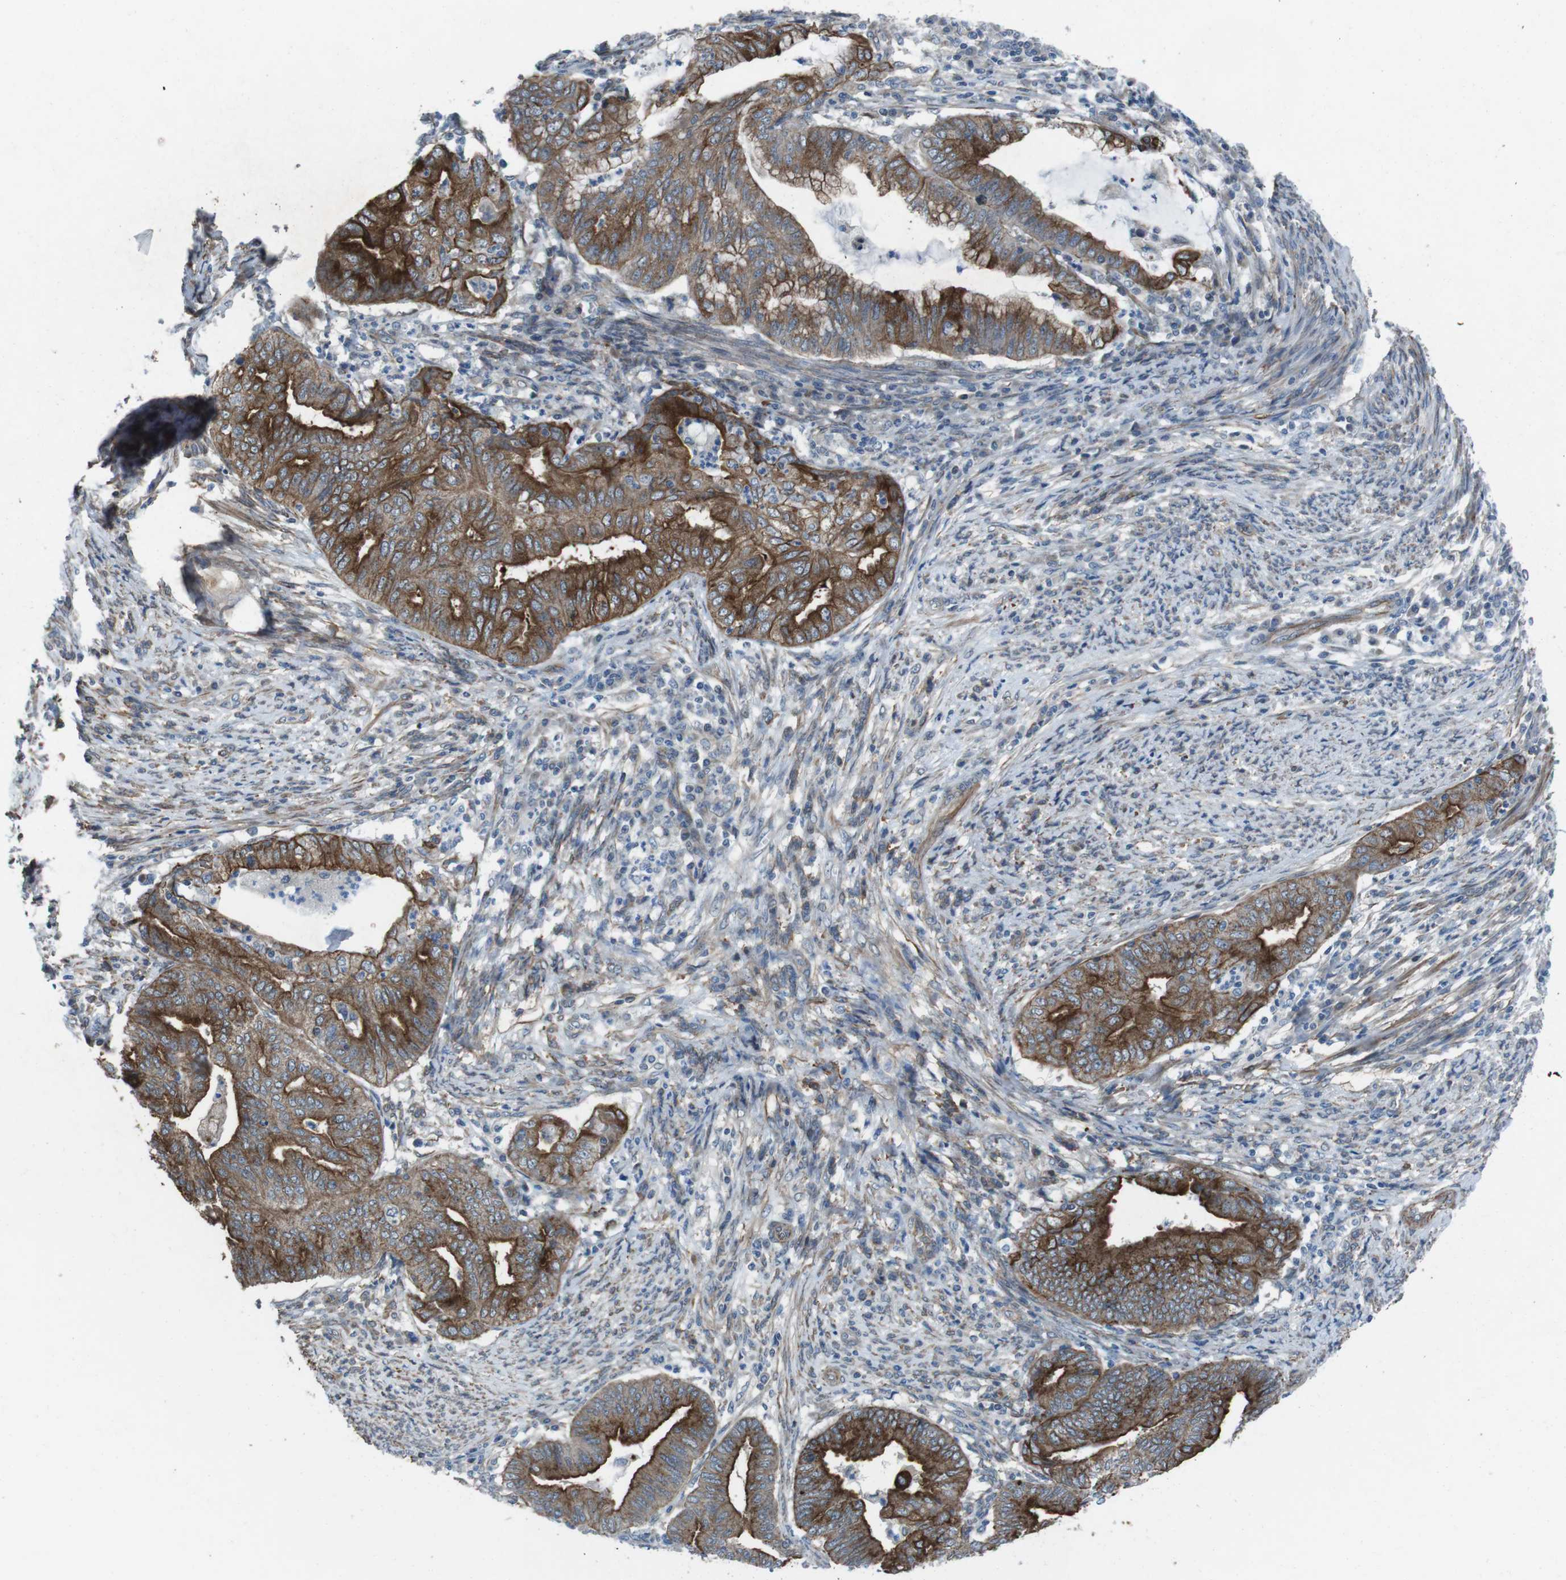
{"staining": {"intensity": "moderate", "quantity": ">75%", "location": "cytoplasmic/membranous"}, "tissue": "endometrial cancer", "cell_type": "Tumor cells", "image_type": "cancer", "snomed": [{"axis": "morphology", "description": "Adenocarcinoma, NOS"}, {"axis": "topography", "description": "Endometrium"}], "caption": "Protein staining of endometrial cancer (adenocarcinoma) tissue shows moderate cytoplasmic/membranous staining in approximately >75% of tumor cells.", "gene": "FAM174B", "patient": {"sex": "female", "age": 79}}